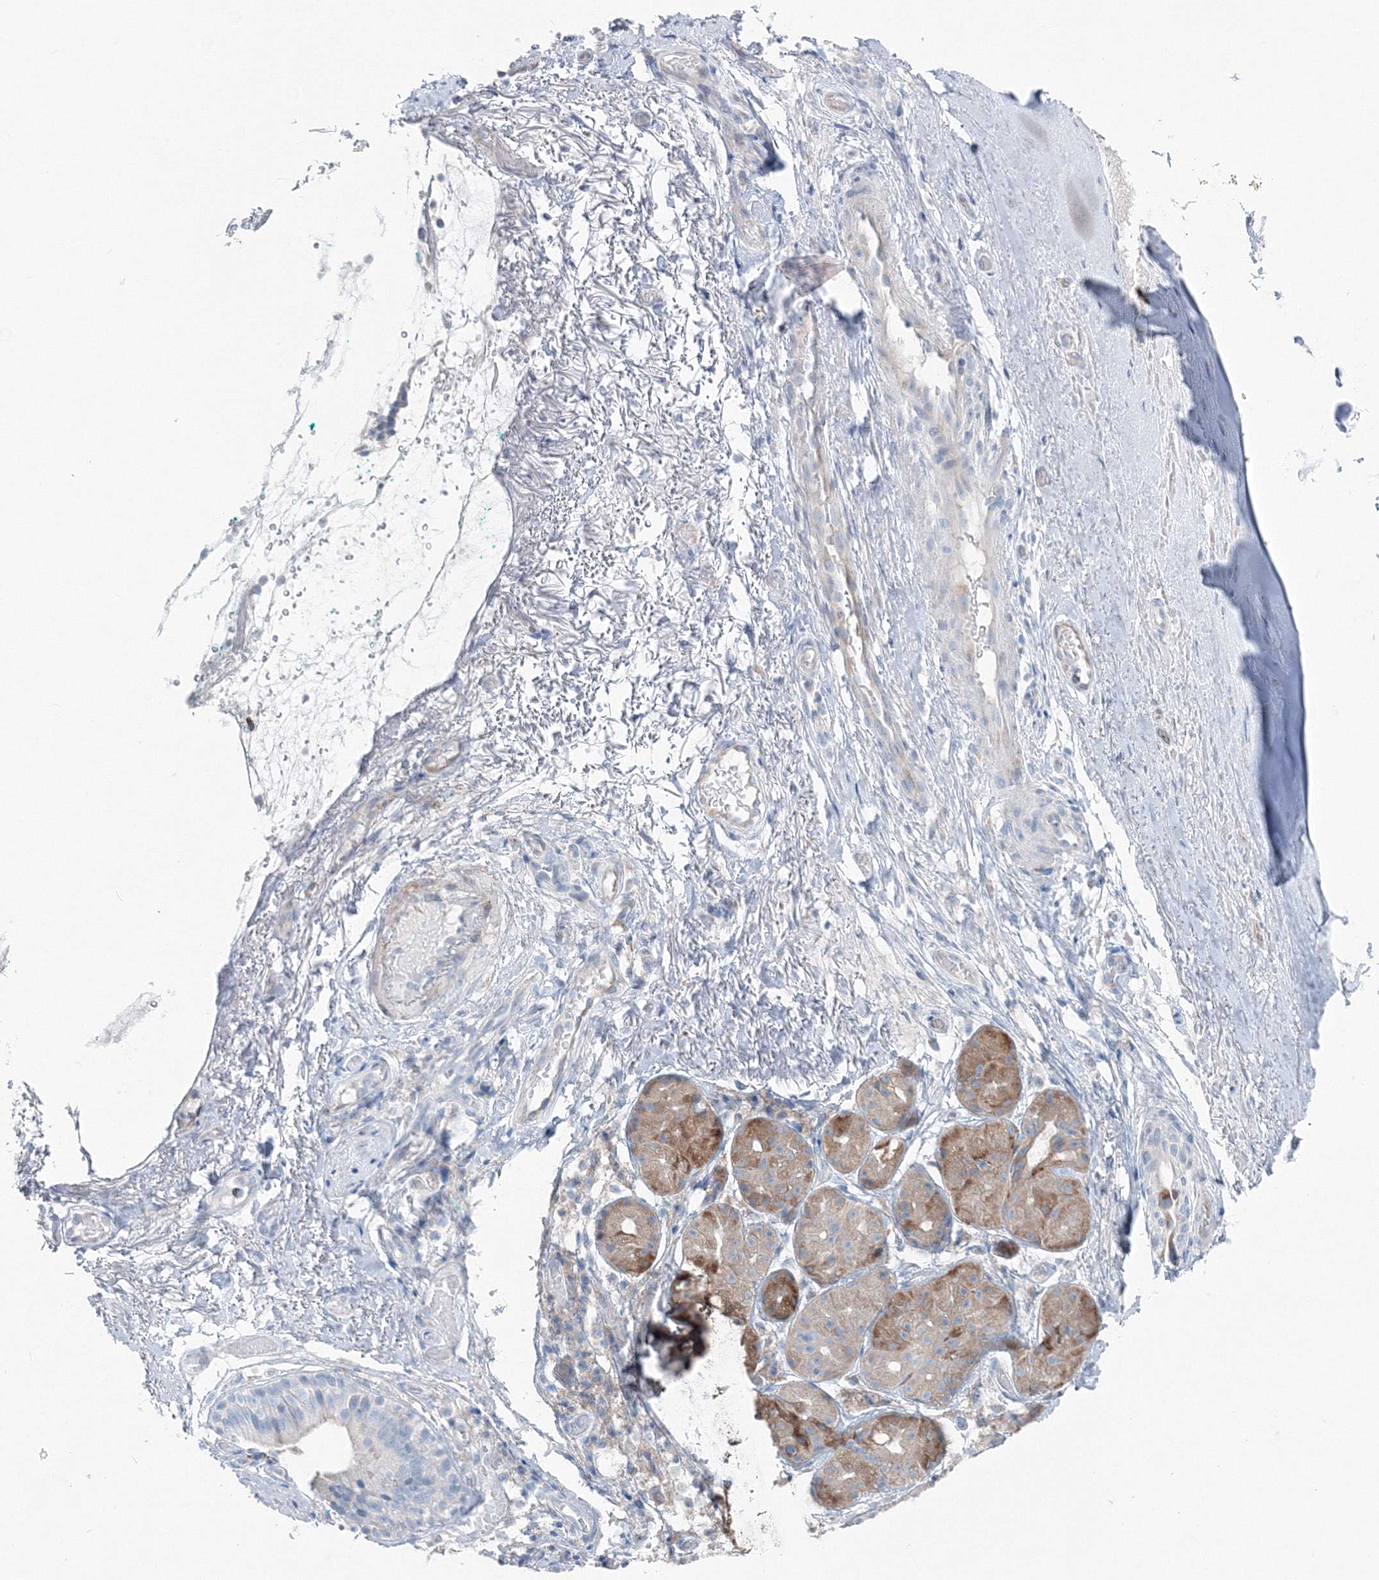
{"staining": {"intensity": "negative", "quantity": "none", "location": "none"}, "tissue": "soft tissue", "cell_type": "Fibroblasts", "image_type": "normal", "snomed": [{"axis": "morphology", "description": "Normal tissue, NOS"}, {"axis": "morphology", "description": "Basal cell carcinoma"}, {"axis": "topography", "description": "Cartilage tissue"}, {"axis": "topography", "description": "Nasopharynx"}, {"axis": "topography", "description": "Oral tissue"}], "caption": "Immunohistochemical staining of benign soft tissue displays no significant positivity in fibroblasts. (DAB immunohistochemistry, high magnification).", "gene": "ENSG00000285283", "patient": {"sex": "female", "age": 77}}